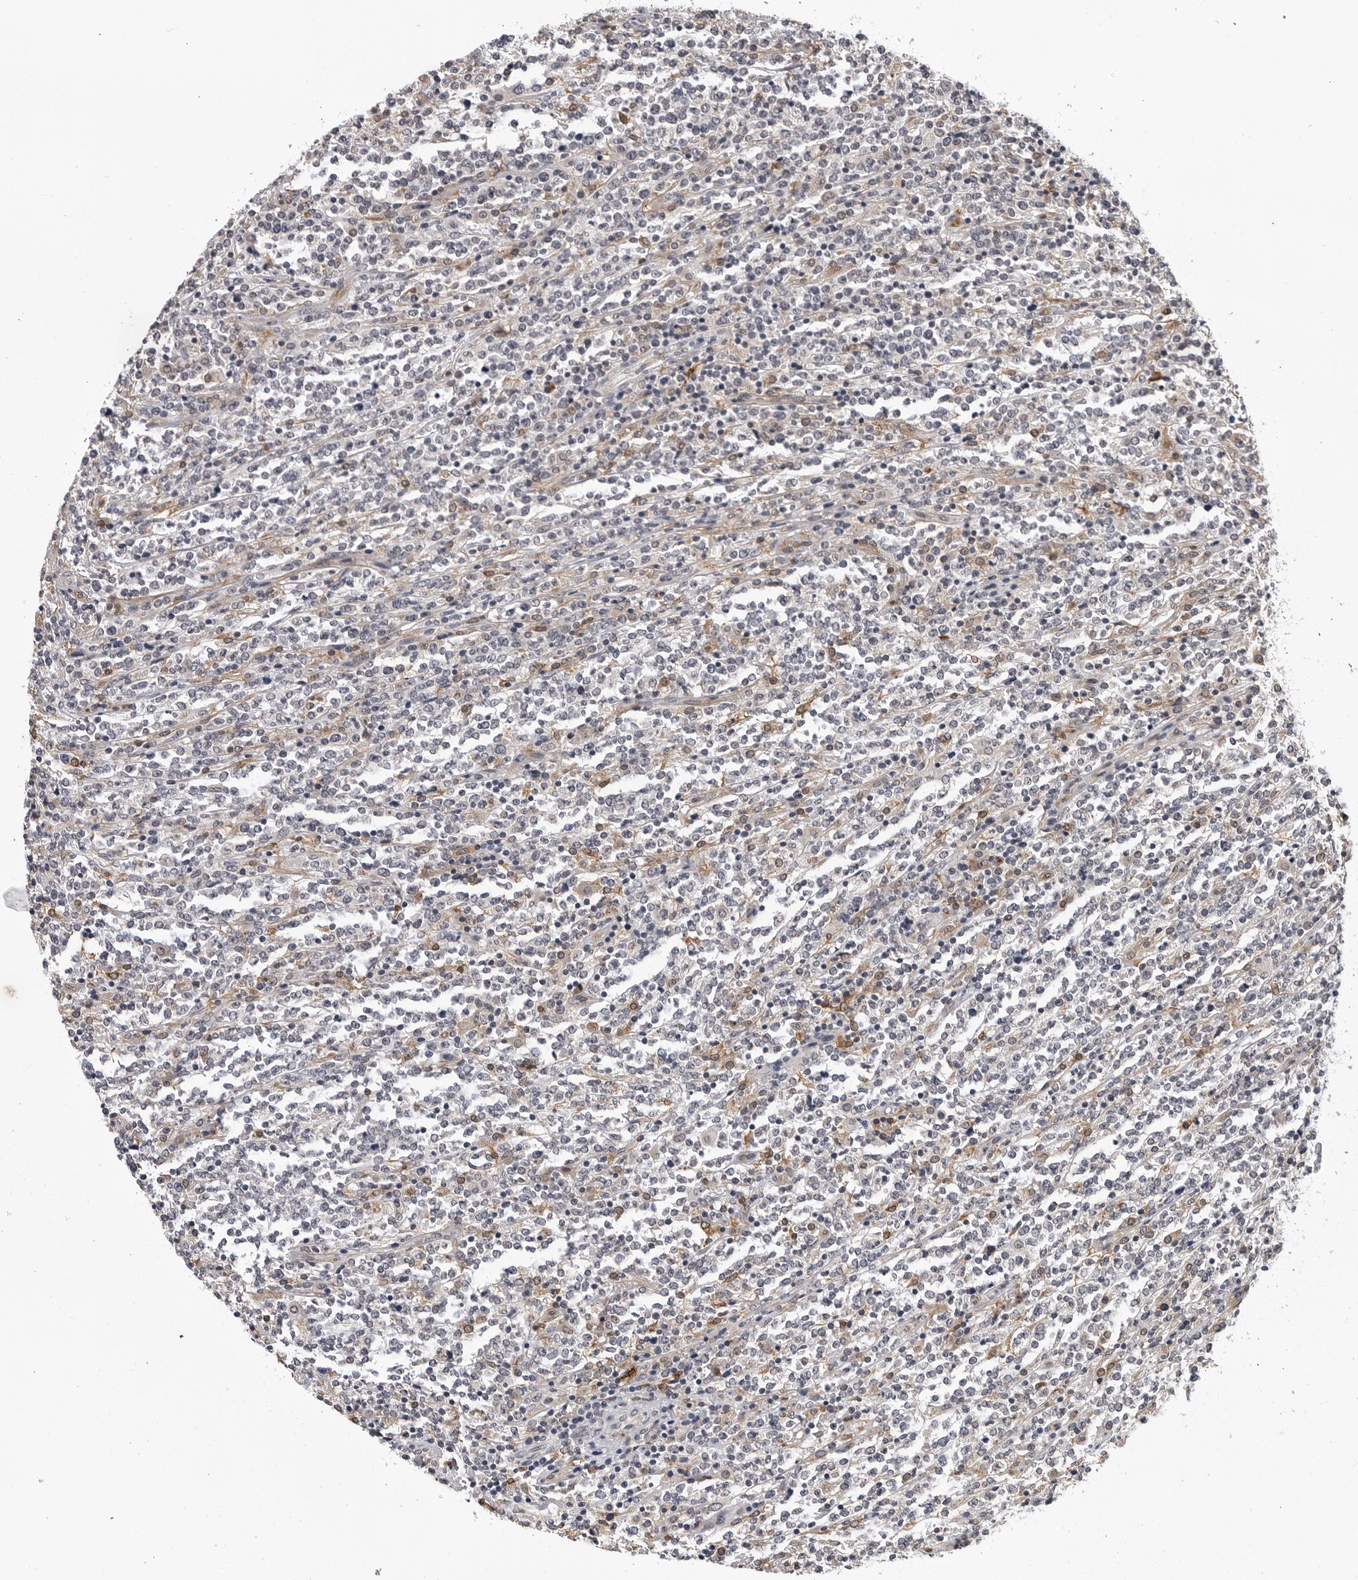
{"staining": {"intensity": "negative", "quantity": "none", "location": "none"}, "tissue": "lymphoma", "cell_type": "Tumor cells", "image_type": "cancer", "snomed": [{"axis": "morphology", "description": "Malignant lymphoma, non-Hodgkin's type, High grade"}, {"axis": "topography", "description": "Soft tissue"}], "caption": "Tumor cells are negative for brown protein staining in lymphoma.", "gene": "TRMT13", "patient": {"sex": "male", "age": 18}}